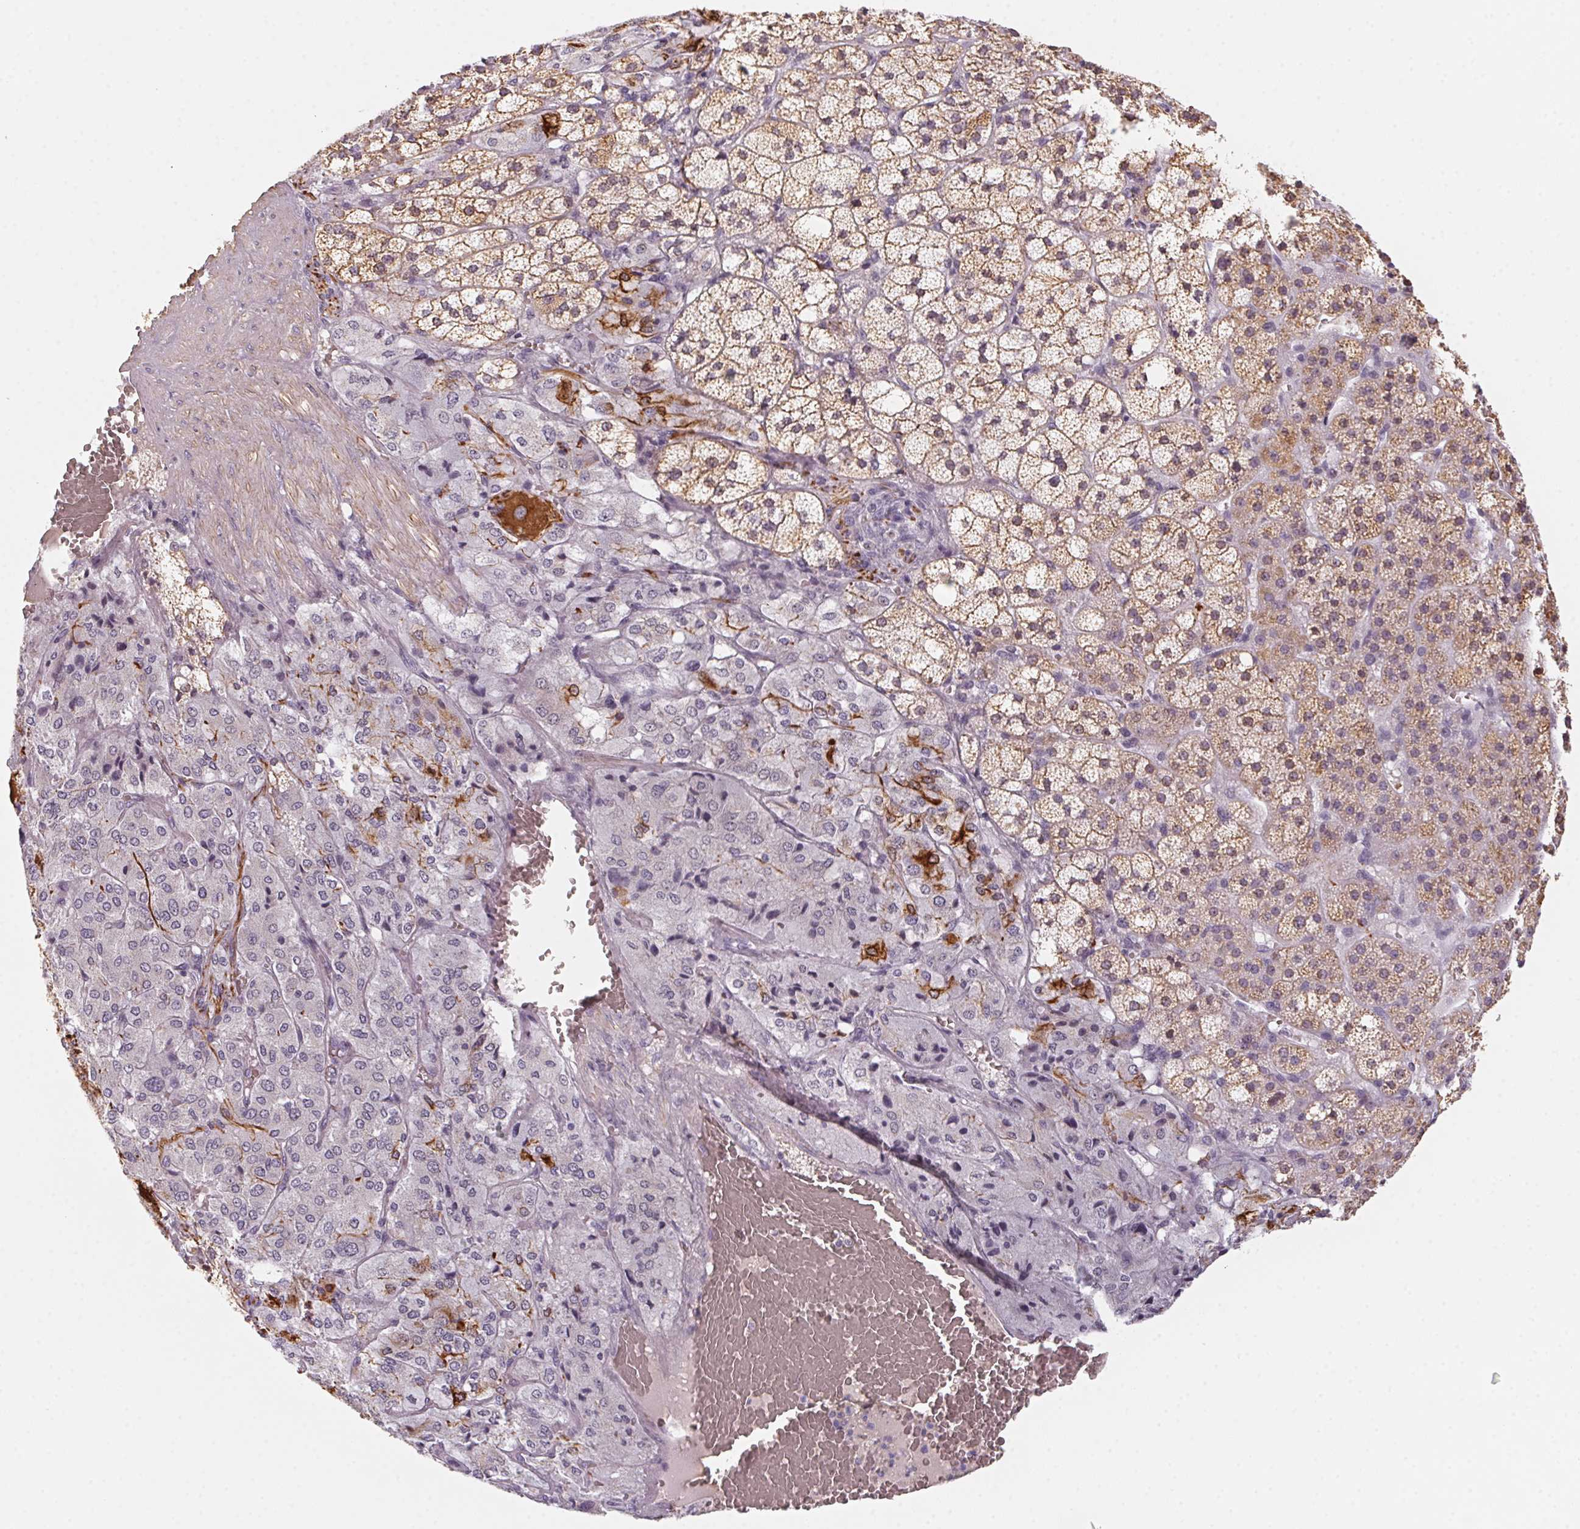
{"staining": {"intensity": "moderate", "quantity": ">75%", "location": "cytoplasmic/membranous"}, "tissue": "adrenal gland", "cell_type": "Glandular cells", "image_type": "normal", "snomed": [{"axis": "morphology", "description": "Normal tissue, NOS"}, {"axis": "topography", "description": "Adrenal gland"}], "caption": "Protein staining by immunohistochemistry (IHC) demonstrates moderate cytoplasmic/membranous staining in about >75% of glandular cells in unremarkable adrenal gland. Nuclei are stained in blue.", "gene": "PRPH", "patient": {"sex": "male", "age": 53}}